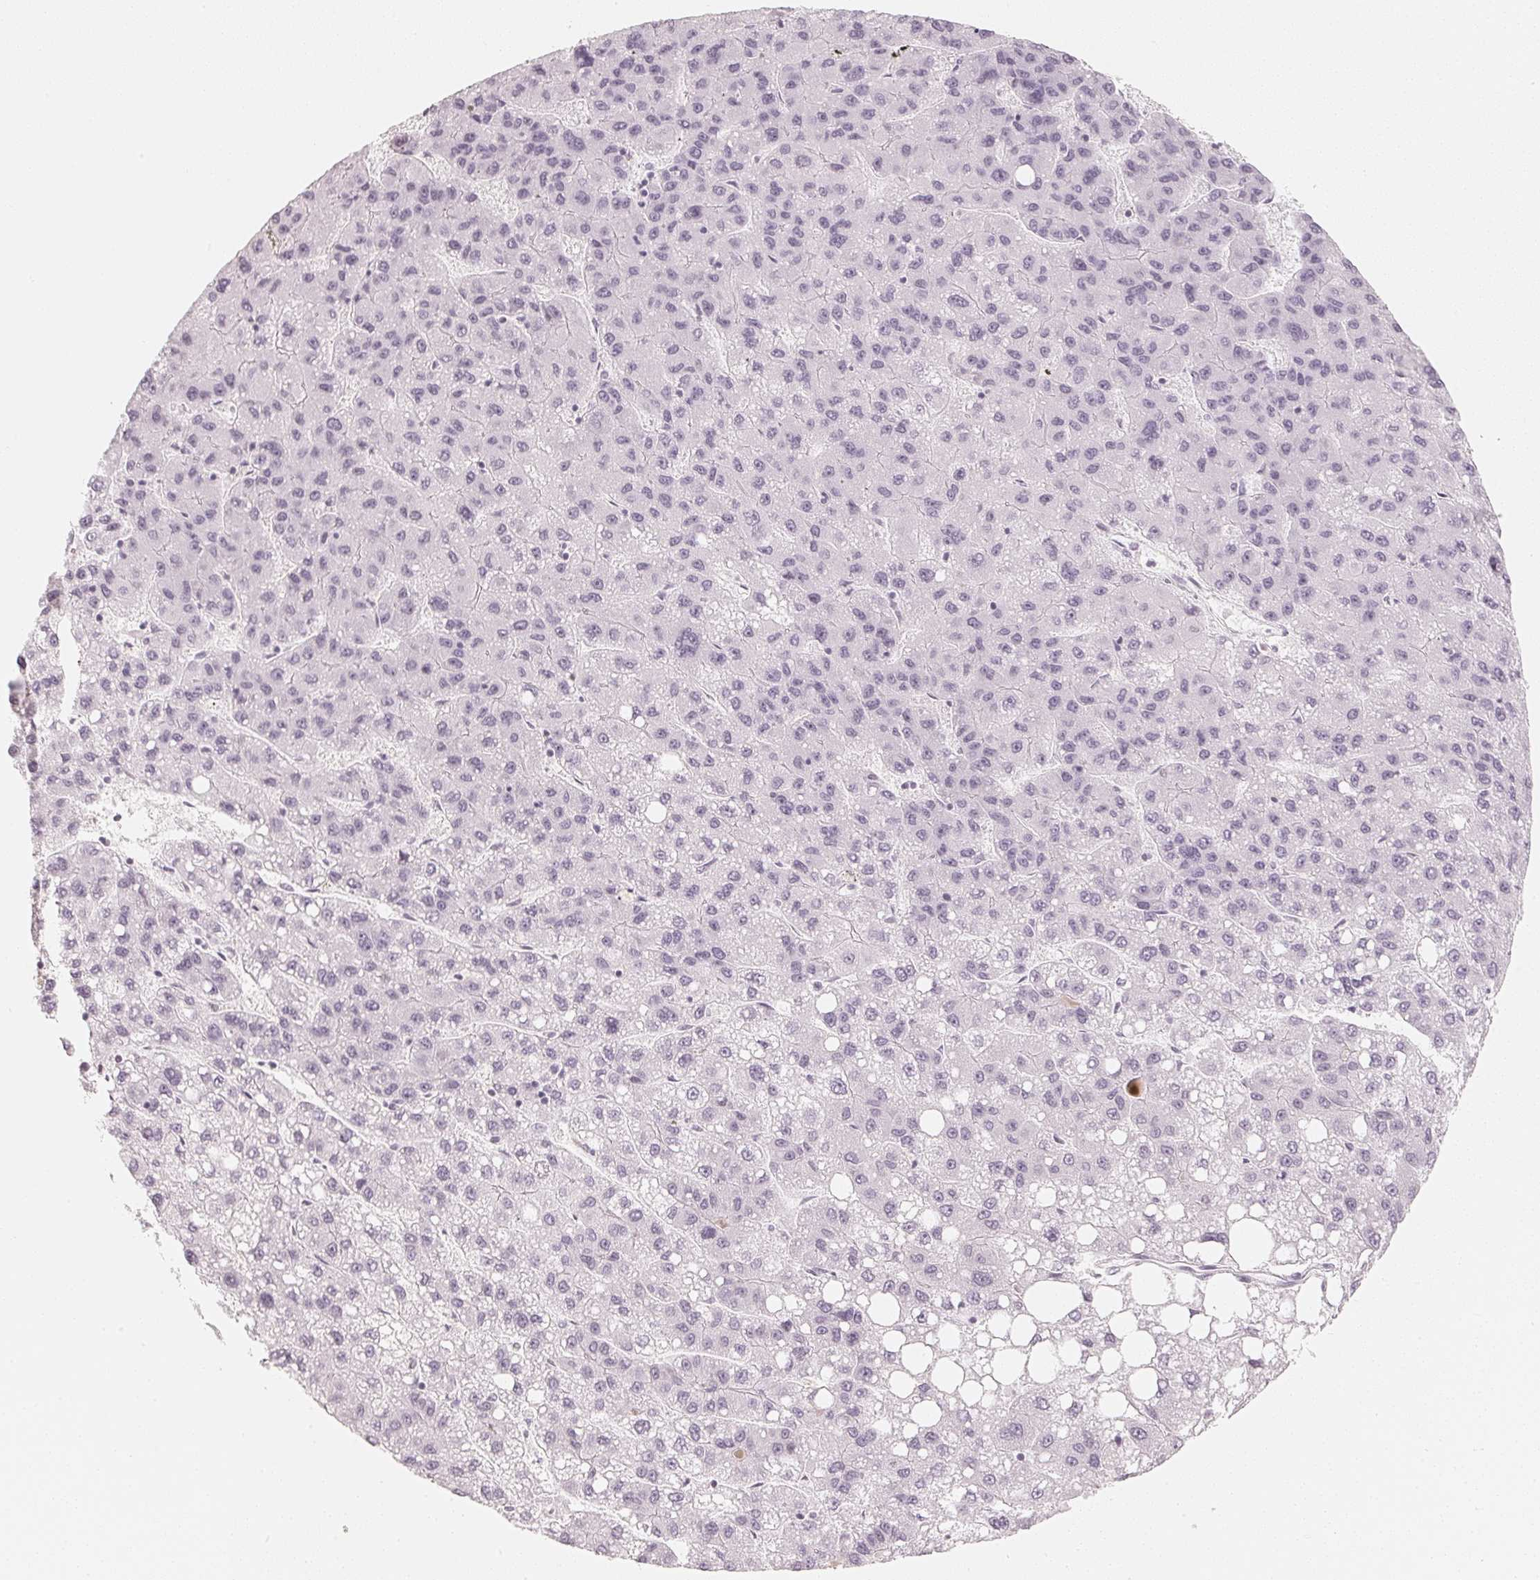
{"staining": {"intensity": "negative", "quantity": "none", "location": "none"}, "tissue": "liver cancer", "cell_type": "Tumor cells", "image_type": "cancer", "snomed": [{"axis": "morphology", "description": "Carcinoma, Hepatocellular, NOS"}, {"axis": "topography", "description": "Liver"}], "caption": "Immunohistochemistry micrograph of human liver hepatocellular carcinoma stained for a protein (brown), which shows no staining in tumor cells.", "gene": "SLC22A8", "patient": {"sex": "female", "age": 82}}